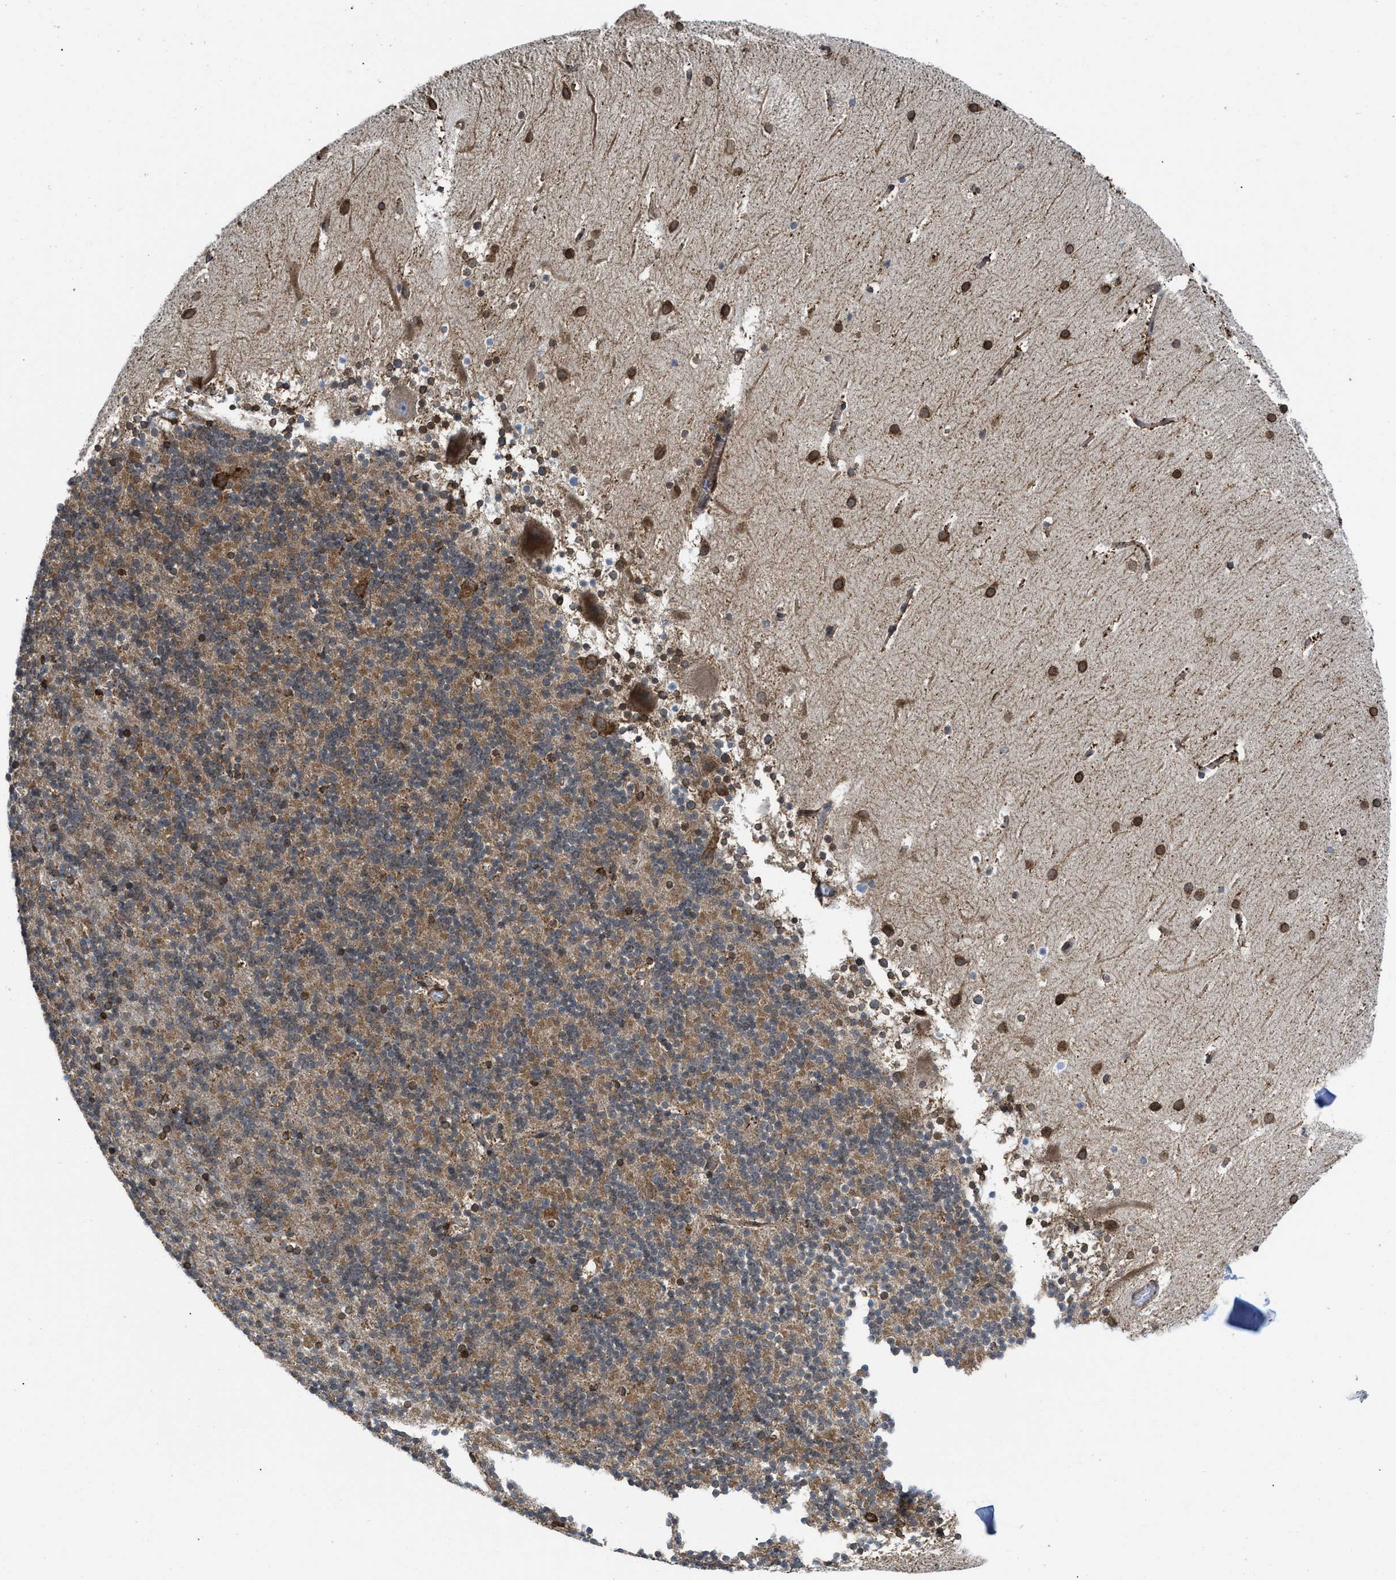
{"staining": {"intensity": "strong", "quantity": "25%-75%", "location": "cytoplasmic/membranous"}, "tissue": "cerebellum", "cell_type": "Cells in granular layer", "image_type": "normal", "snomed": [{"axis": "morphology", "description": "Normal tissue, NOS"}, {"axis": "topography", "description": "Cerebellum"}], "caption": "The image displays immunohistochemical staining of normal cerebellum. There is strong cytoplasmic/membranous expression is seen in approximately 25%-75% of cells in granular layer.", "gene": "ERLIN2", "patient": {"sex": "male", "age": 45}}